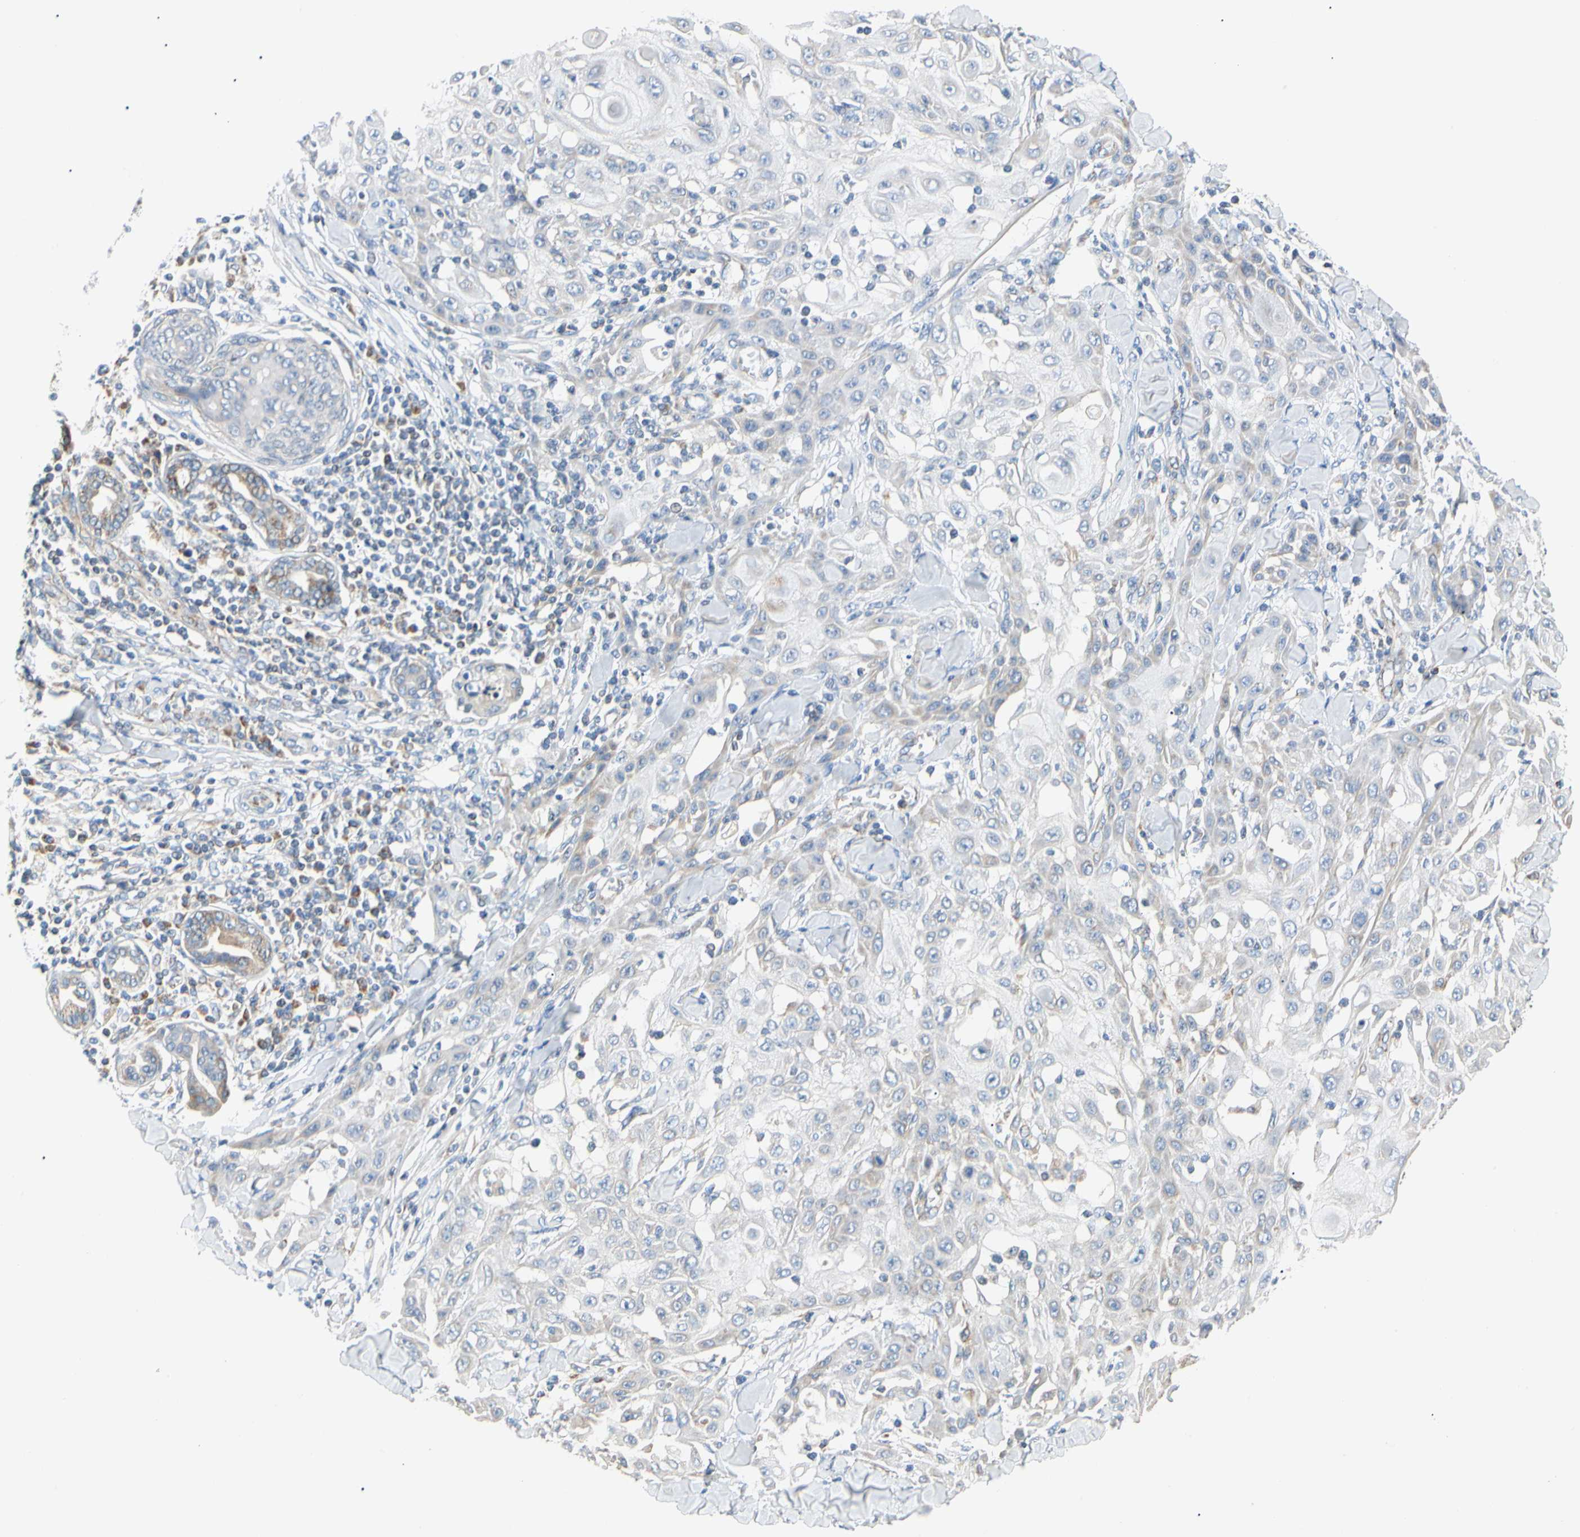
{"staining": {"intensity": "moderate", "quantity": "<25%", "location": "cytoplasmic/membranous"}, "tissue": "skin cancer", "cell_type": "Tumor cells", "image_type": "cancer", "snomed": [{"axis": "morphology", "description": "Squamous cell carcinoma, NOS"}, {"axis": "topography", "description": "Skin"}], "caption": "A brown stain highlights moderate cytoplasmic/membranous staining of a protein in human skin squamous cell carcinoma tumor cells.", "gene": "ACAT1", "patient": {"sex": "male", "age": 24}}